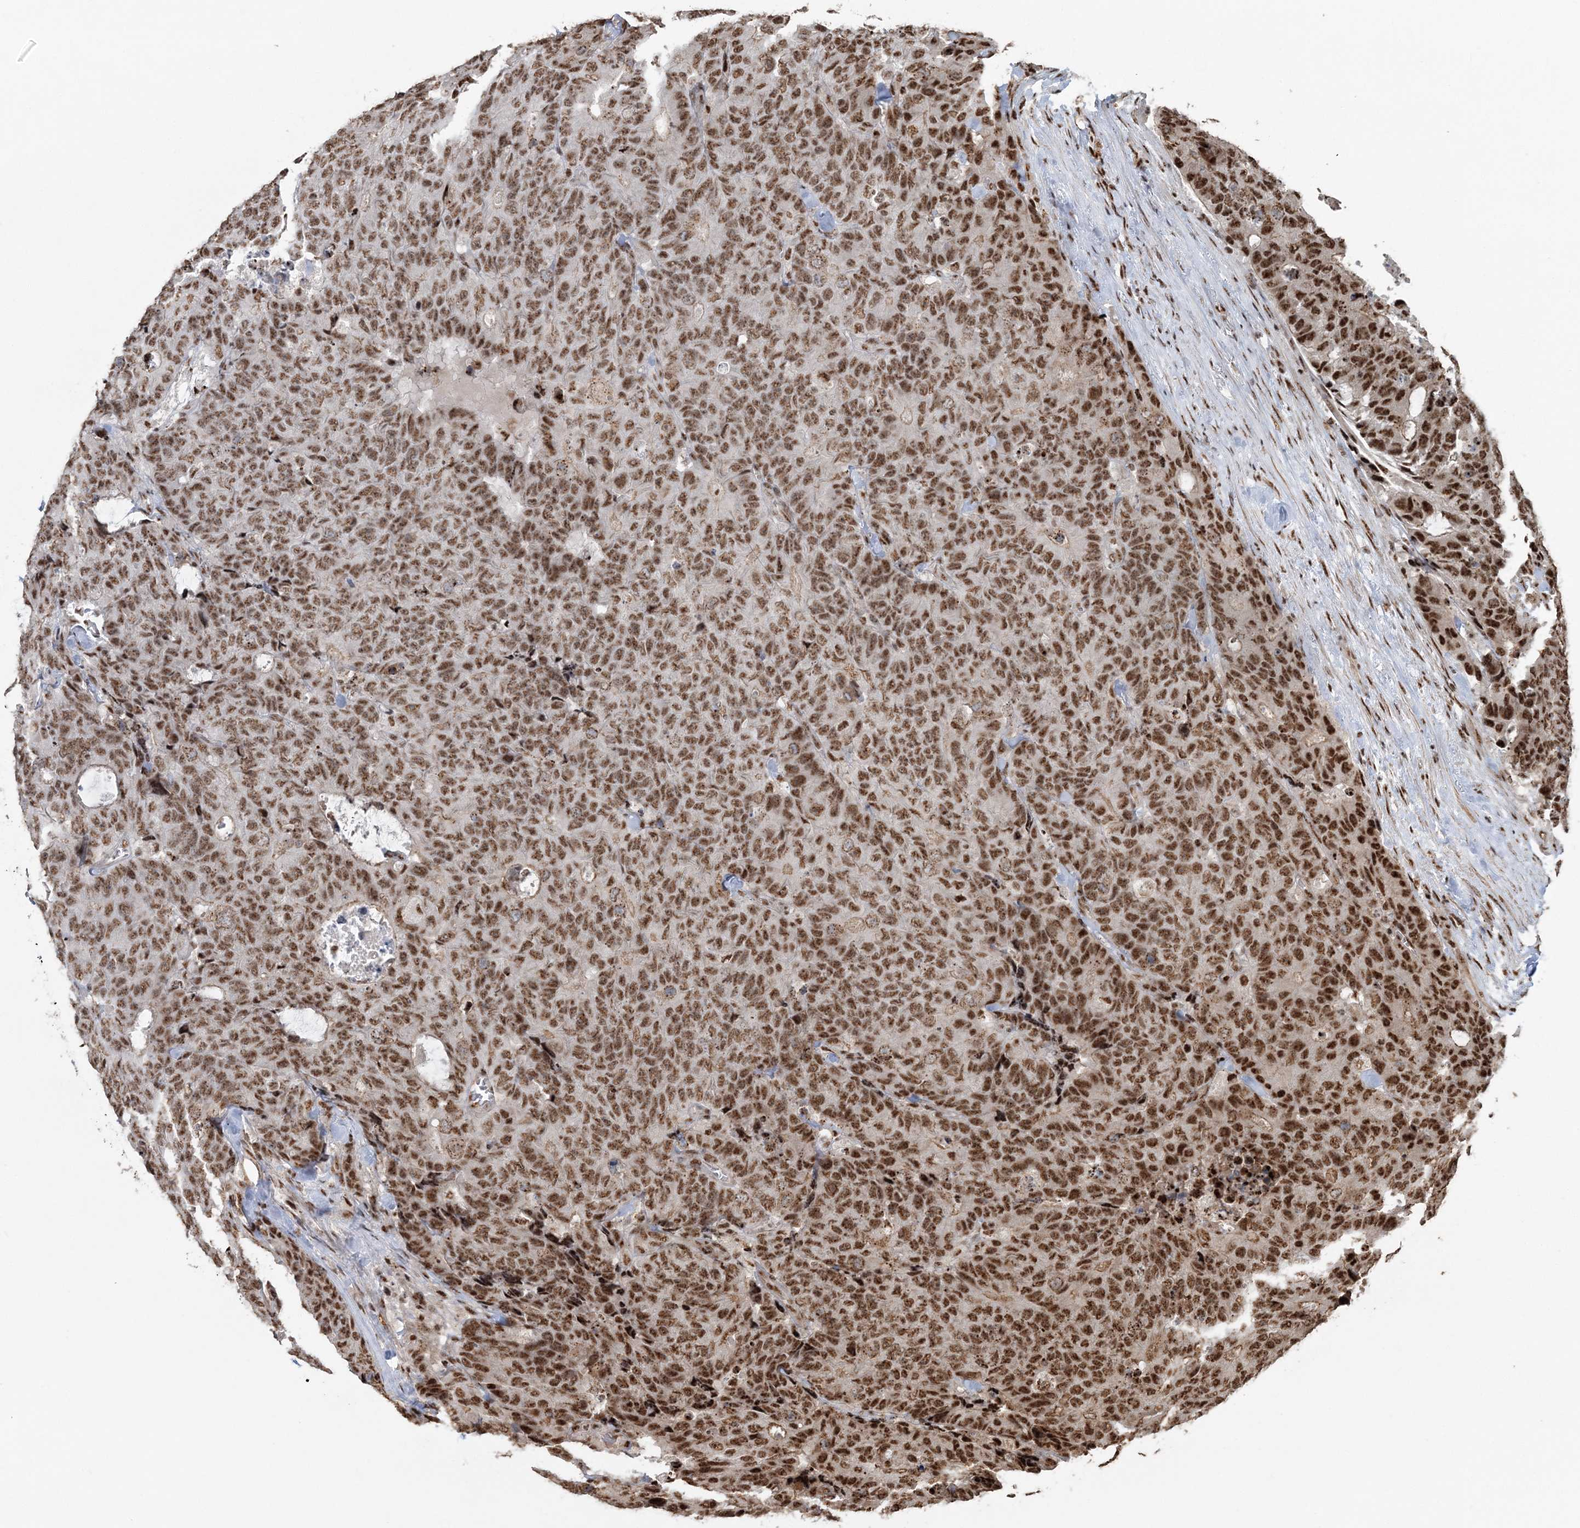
{"staining": {"intensity": "strong", "quantity": ">75%", "location": "nuclear"}, "tissue": "colorectal cancer", "cell_type": "Tumor cells", "image_type": "cancer", "snomed": [{"axis": "morphology", "description": "Adenocarcinoma, NOS"}, {"axis": "topography", "description": "Colon"}], "caption": "There is high levels of strong nuclear positivity in tumor cells of colorectal cancer, as demonstrated by immunohistochemical staining (brown color).", "gene": "EXOSC8", "patient": {"sex": "female", "age": 86}}